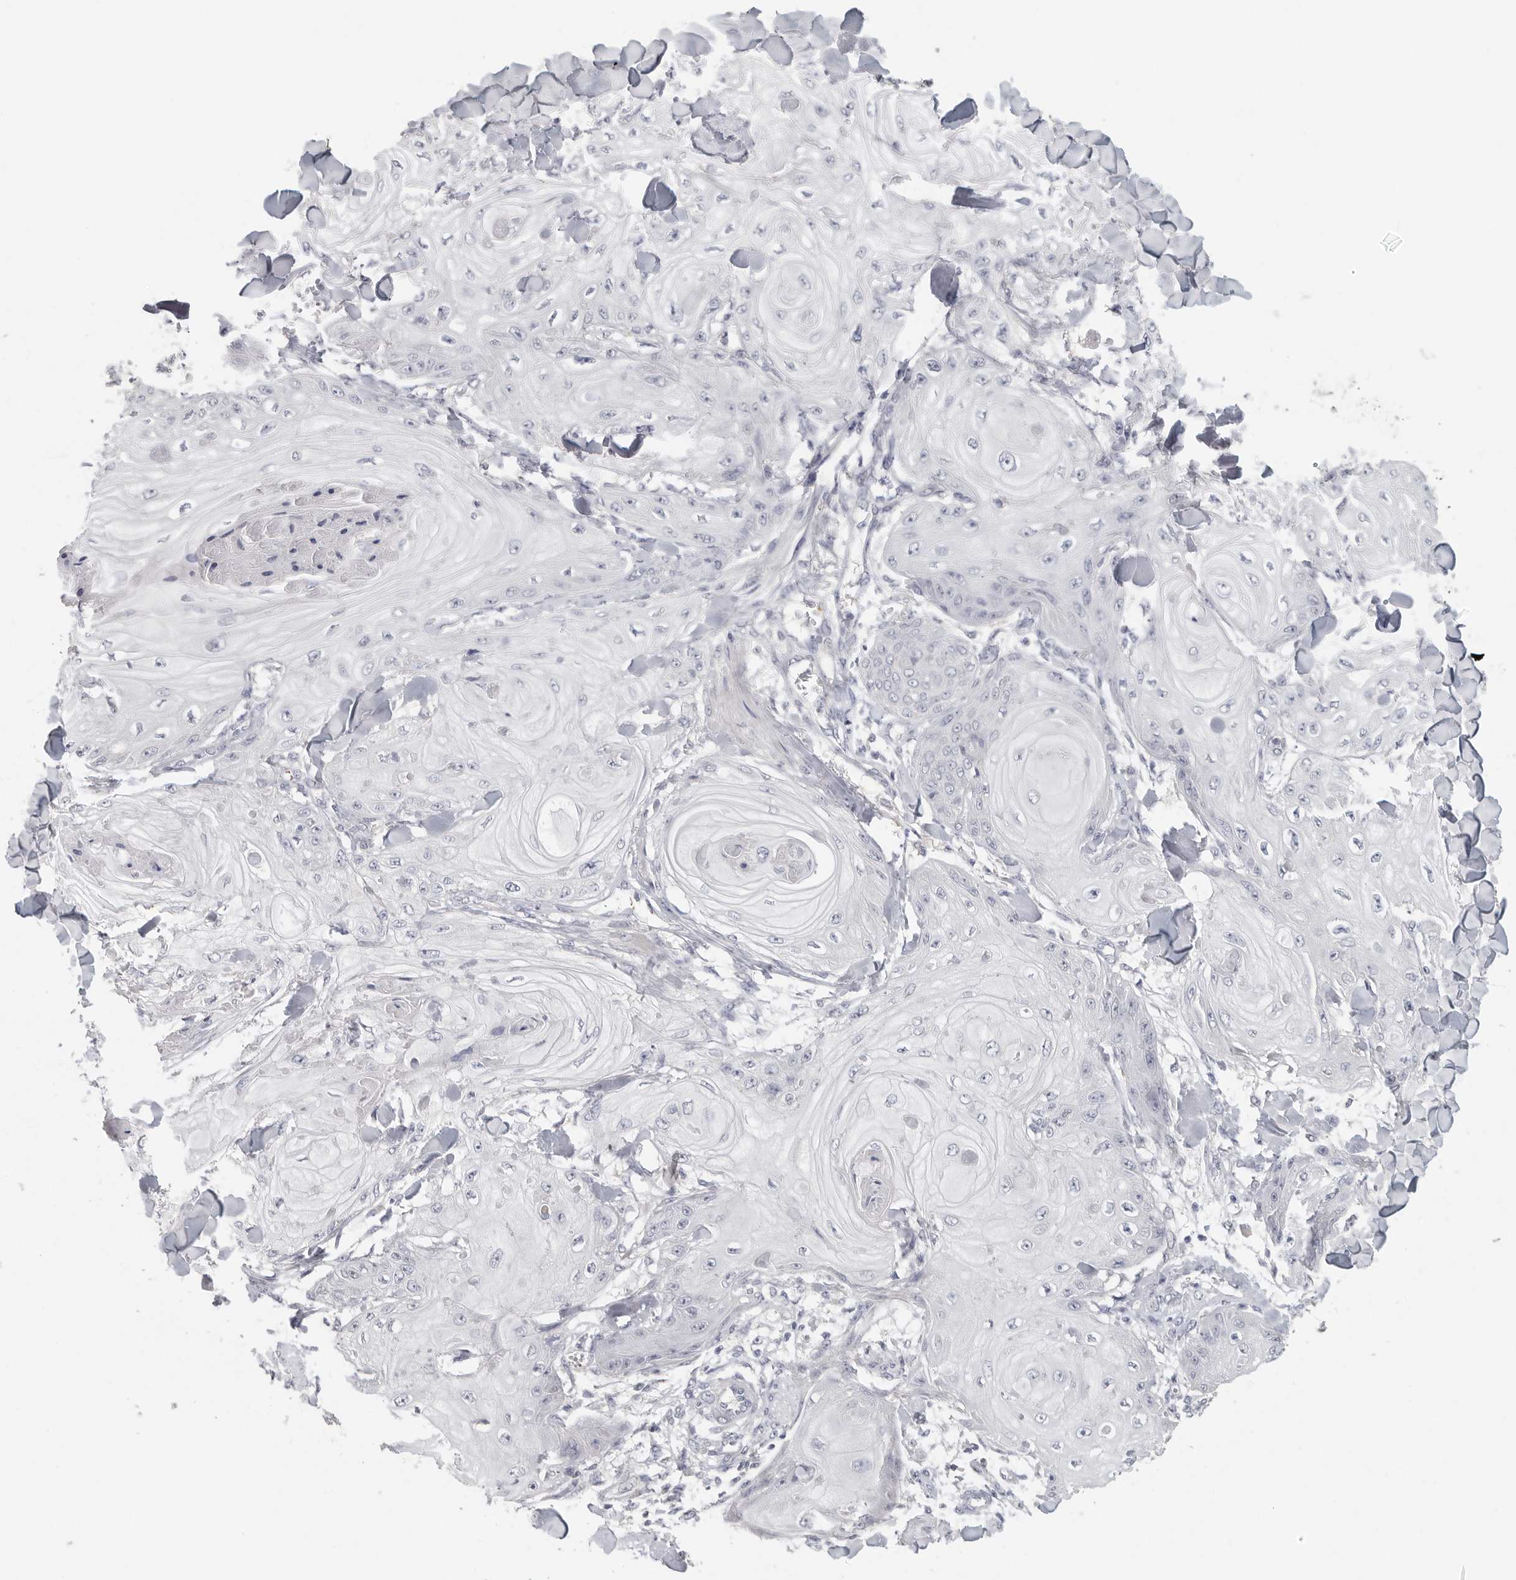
{"staining": {"intensity": "negative", "quantity": "none", "location": "none"}, "tissue": "skin cancer", "cell_type": "Tumor cells", "image_type": "cancer", "snomed": [{"axis": "morphology", "description": "Squamous cell carcinoma, NOS"}, {"axis": "topography", "description": "Skin"}], "caption": "Squamous cell carcinoma (skin) was stained to show a protein in brown. There is no significant staining in tumor cells.", "gene": "DNAJC11", "patient": {"sex": "male", "age": 74}}